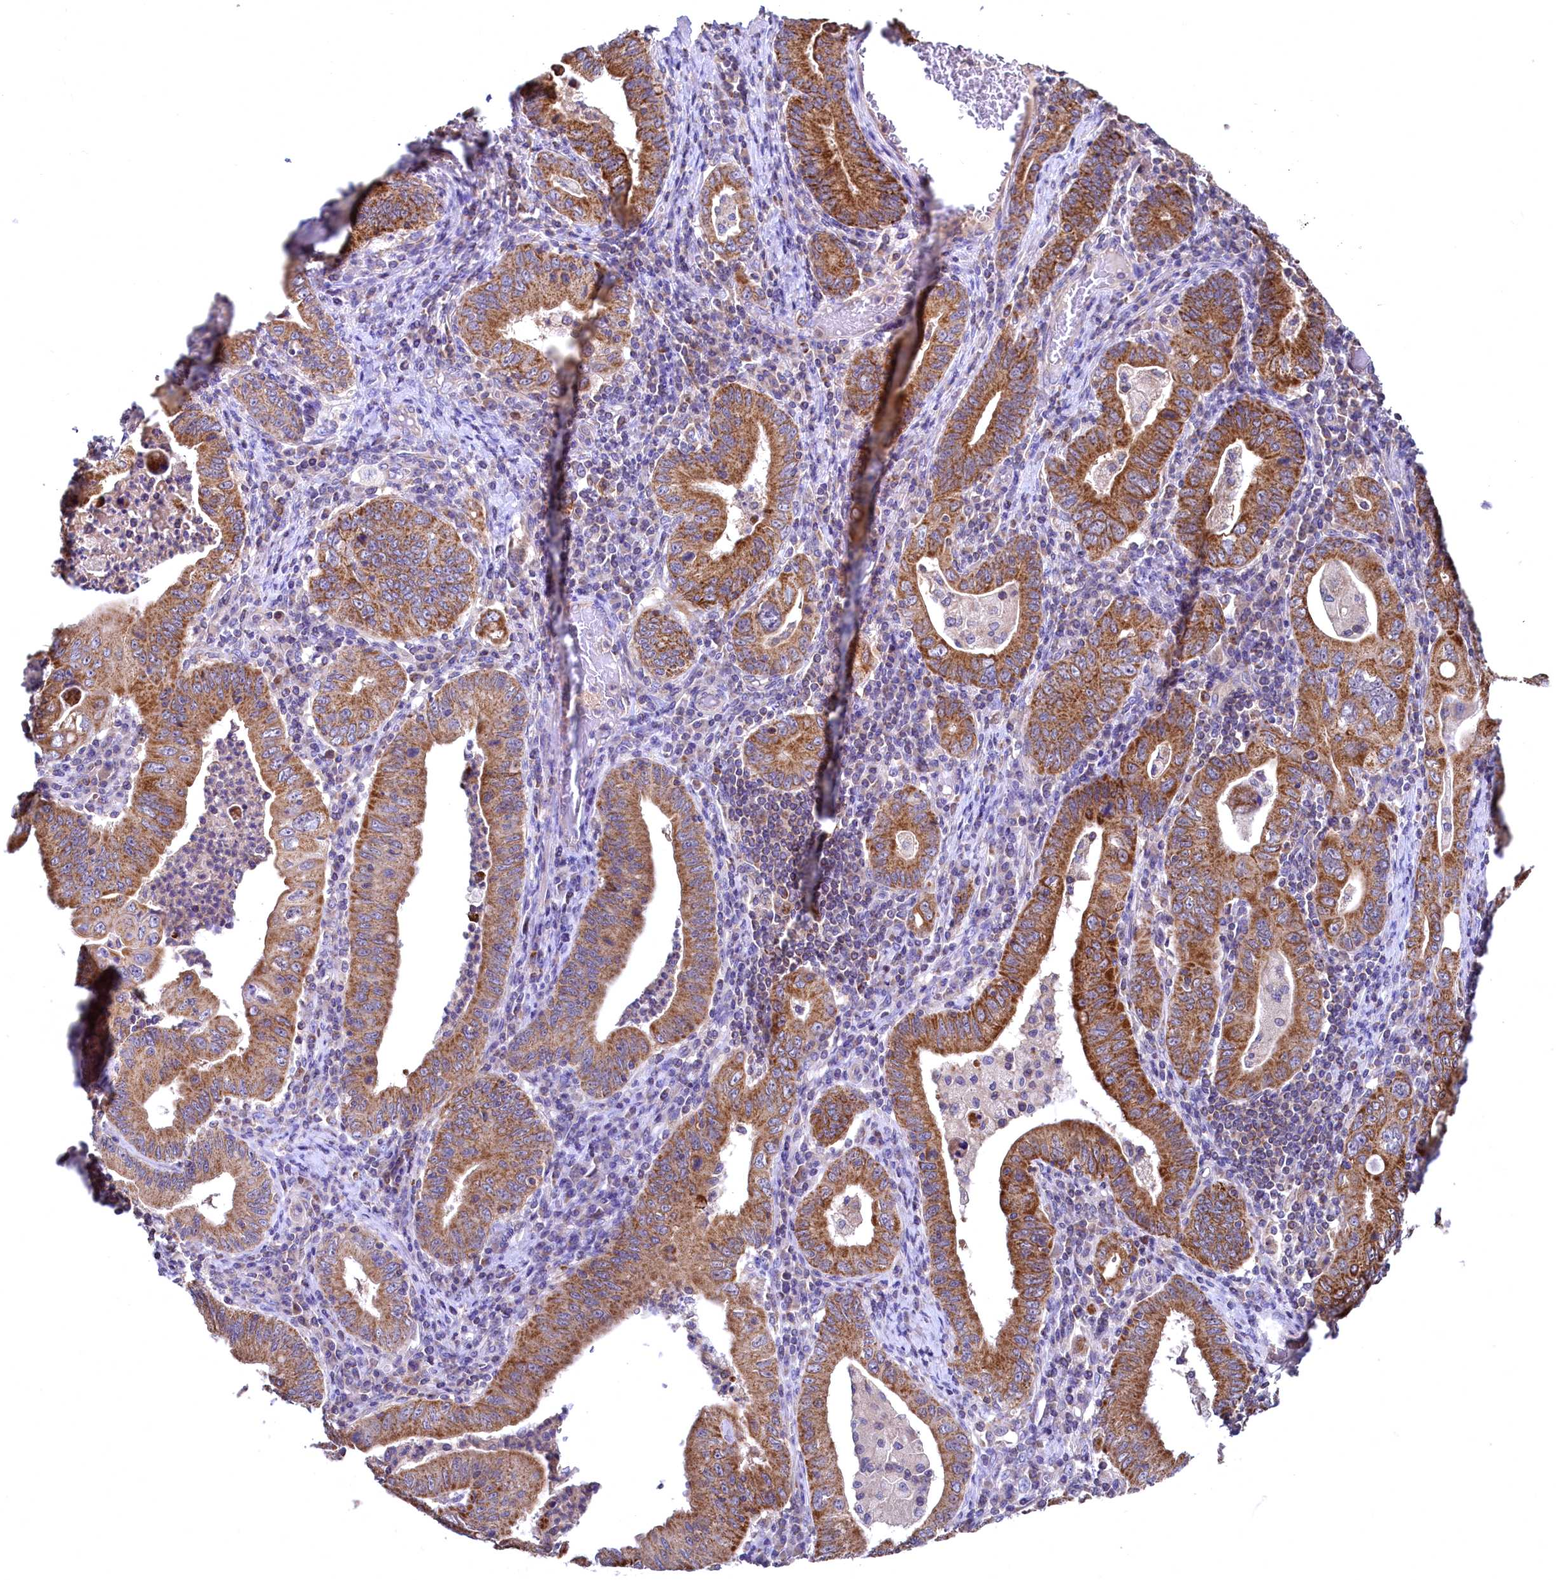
{"staining": {"intensity": "strong", "quantity": ">75%", "location": "cytoplasmic/membranous"}, "tissue": "stomach cancer", "cell_type": "Tumor cells", "image_type": "cancer", "snomed": [{"axis": "morphology", "description": "Normal tissue, NOS"}, {"axis": "morphology", "description": "Adenocarcinoma, NOS"}, {"axis": "topography", "description": "Esophagus"}, {"axis": "topography", "description": "Stomach, upper"}, {"axis": "topography", "description": "Peripheral nerve tissue"}], "caption": "Protein staining exhibits strong cytoplasmic/membranous expression in about >75% of tumor cells in stomach cancer.", "gene": "MRPL57", "patient": {"sex": "male", "age": 62}}